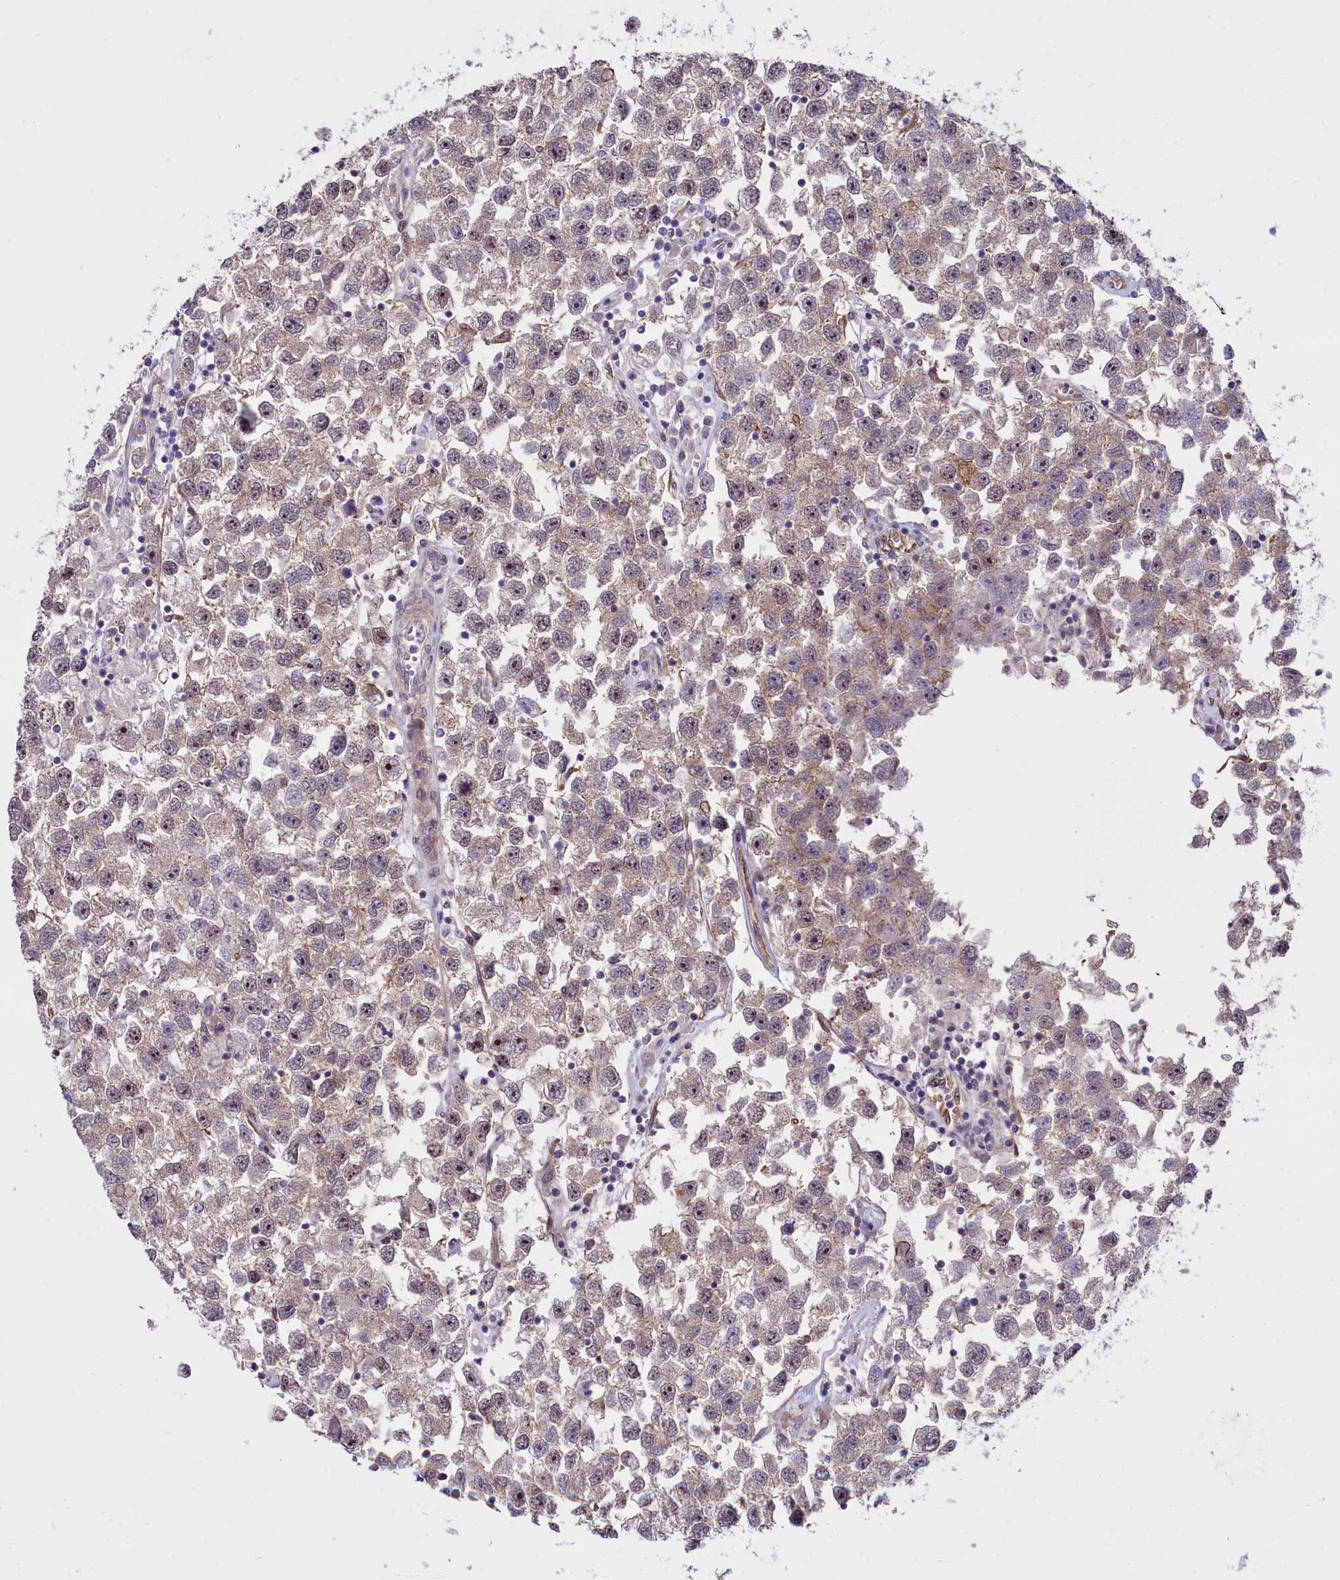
{"staining": {"intensity": "weak", "quantity": "25%-75%", "location": "cytoplasmic/membranous"}, "tissue": "testis cancer", "cell_type": "Tumor cells", "image_type": "cancer", "snomed": [{"axis": "morphology", "description": "Seminoma, NOS"}, {"axis": "topography", "description": "Testis"}], "caption": "Testis seminoma stained for a protein (brown) exhibits weak cytoplasmic/membranous positive positivity in about 25%-75% of tumor cells.", "gene": "BCAR1", "patient": {"sex": "male", "age": 26}}